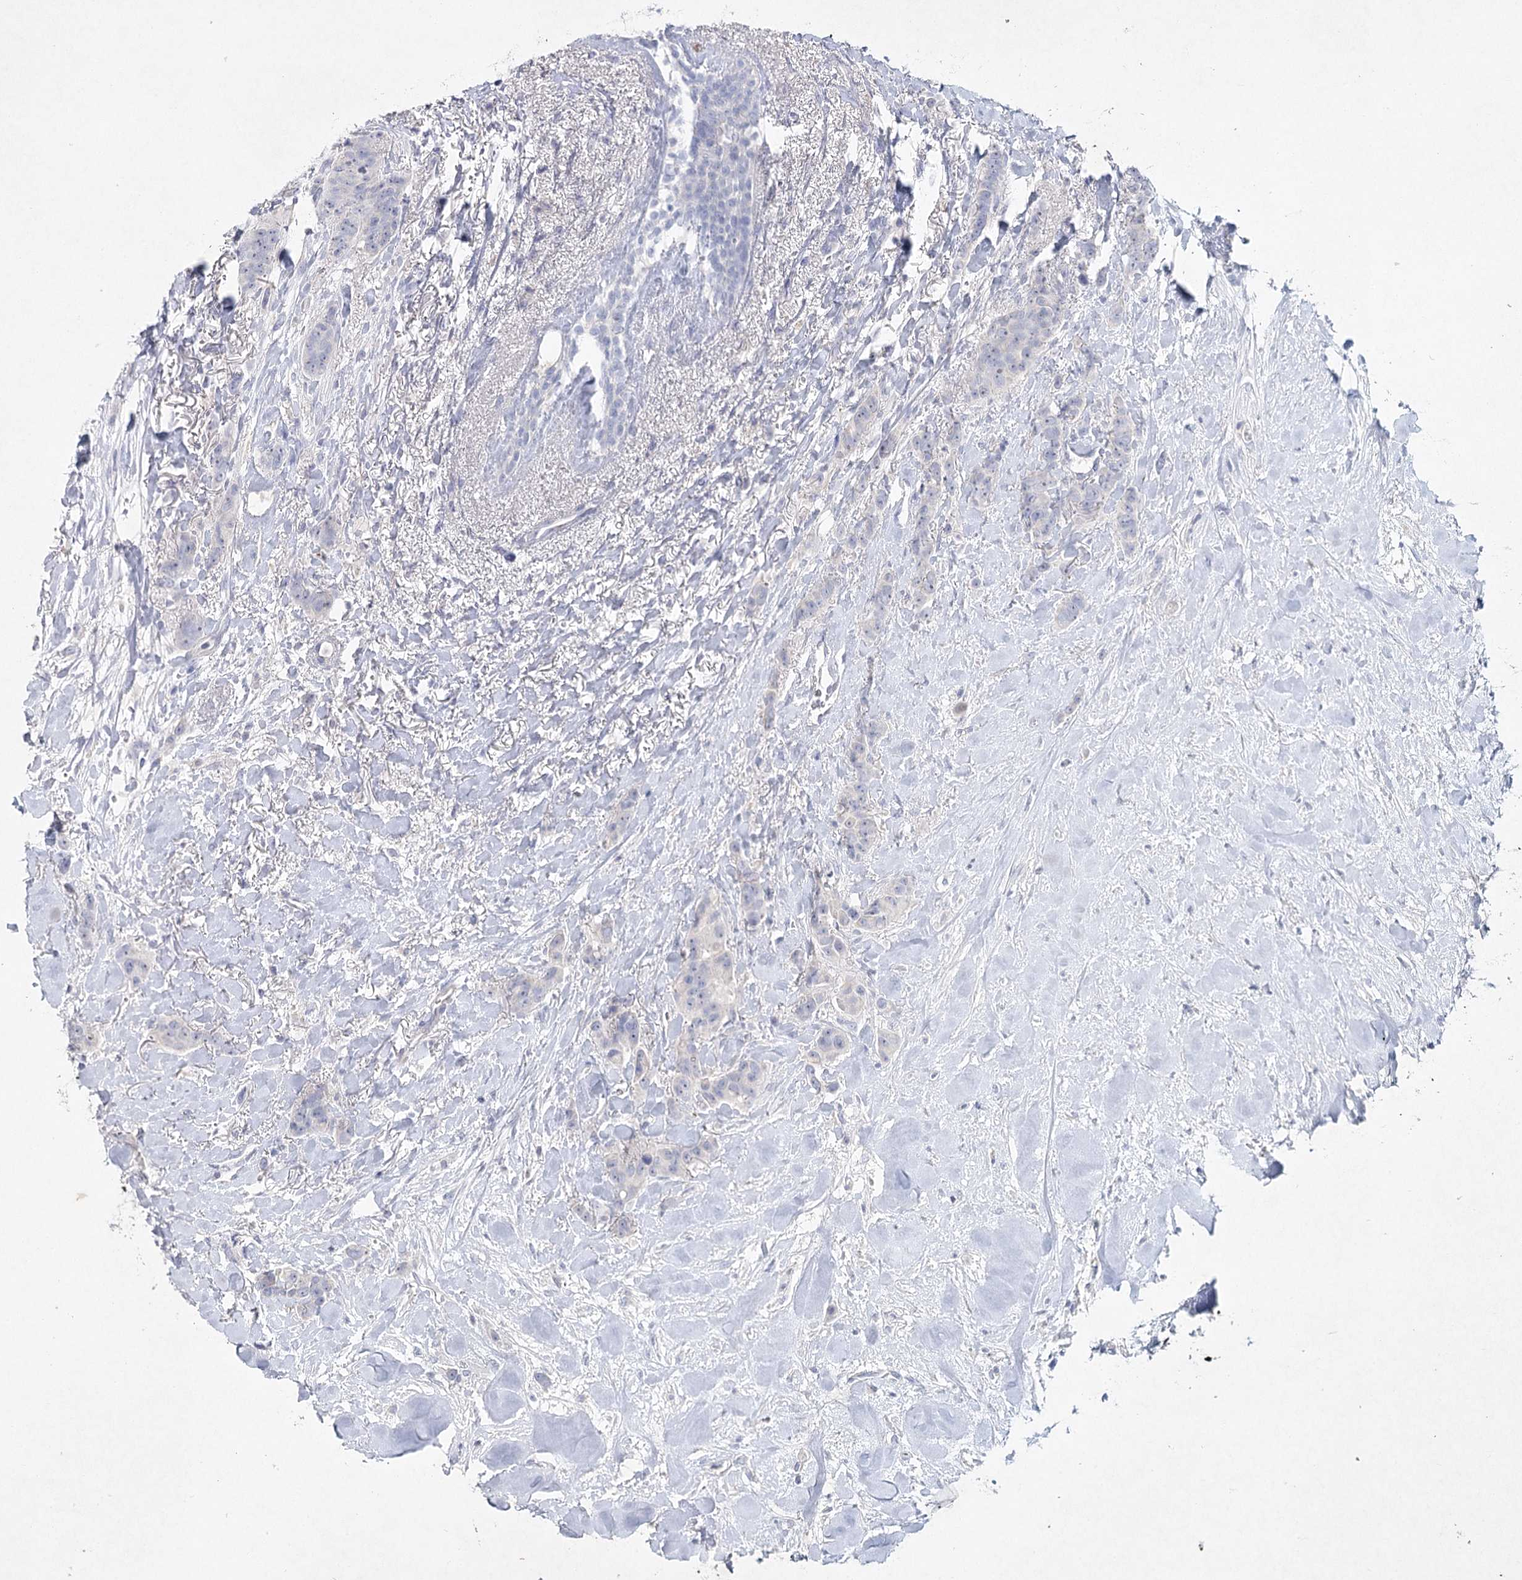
{"staining": {"intensity": "negative", "quantity": "none", "location": "none"}, "tissue": "breast cancer", "cell_type": "Tumor cells", "image_type": "cancer", "snomed": [{"axis": "morphology", "description": "Duct carcinoma"}, {"axis": "topography", "description": "Breast"}], "caption": "Tumor cells show no significant protein staining in breast infiltrating ductal carcinoma.", "gene": "MAP3K13", "patient": {"sex": "female", "age": 40}}